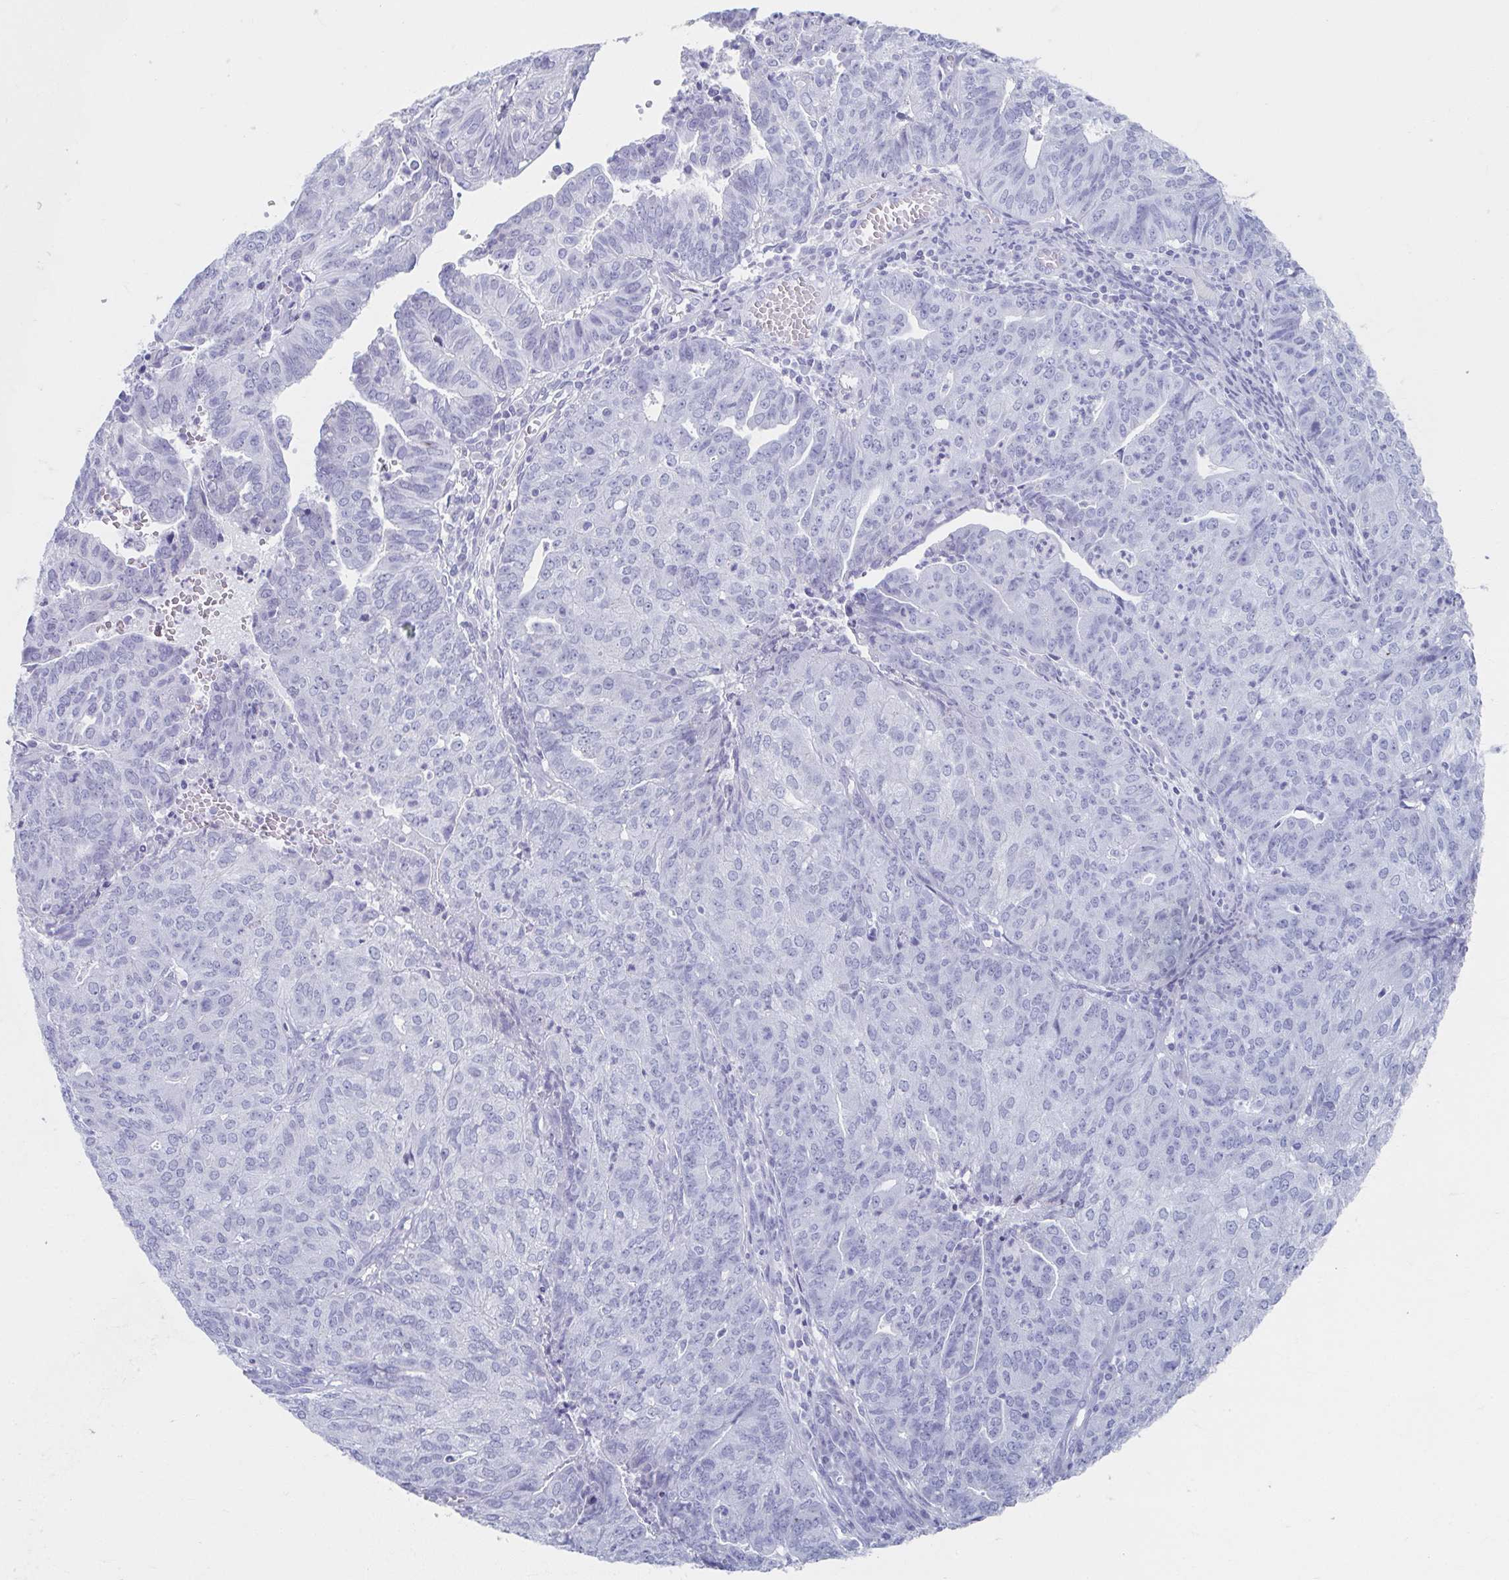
{"staining": {"intensity": "negative", "quantity": "none", "location": "none"}, "tissue": "endometrial cancer", "cell_type": "Tumor cells", "image_type": "cancer", "snomed": [{"axis": "morphology", "description": "Adenocarcinoma, NOS"}, {"axis": "topography", "description": "Endometrium"}], "caption": "This is an immunohistochemistry photomicrograph of endometrial adenocarcinoma. There is no staining in tumor cells.", "gene": "GHRL", "patient": {"sex": "female", "age": 82}}